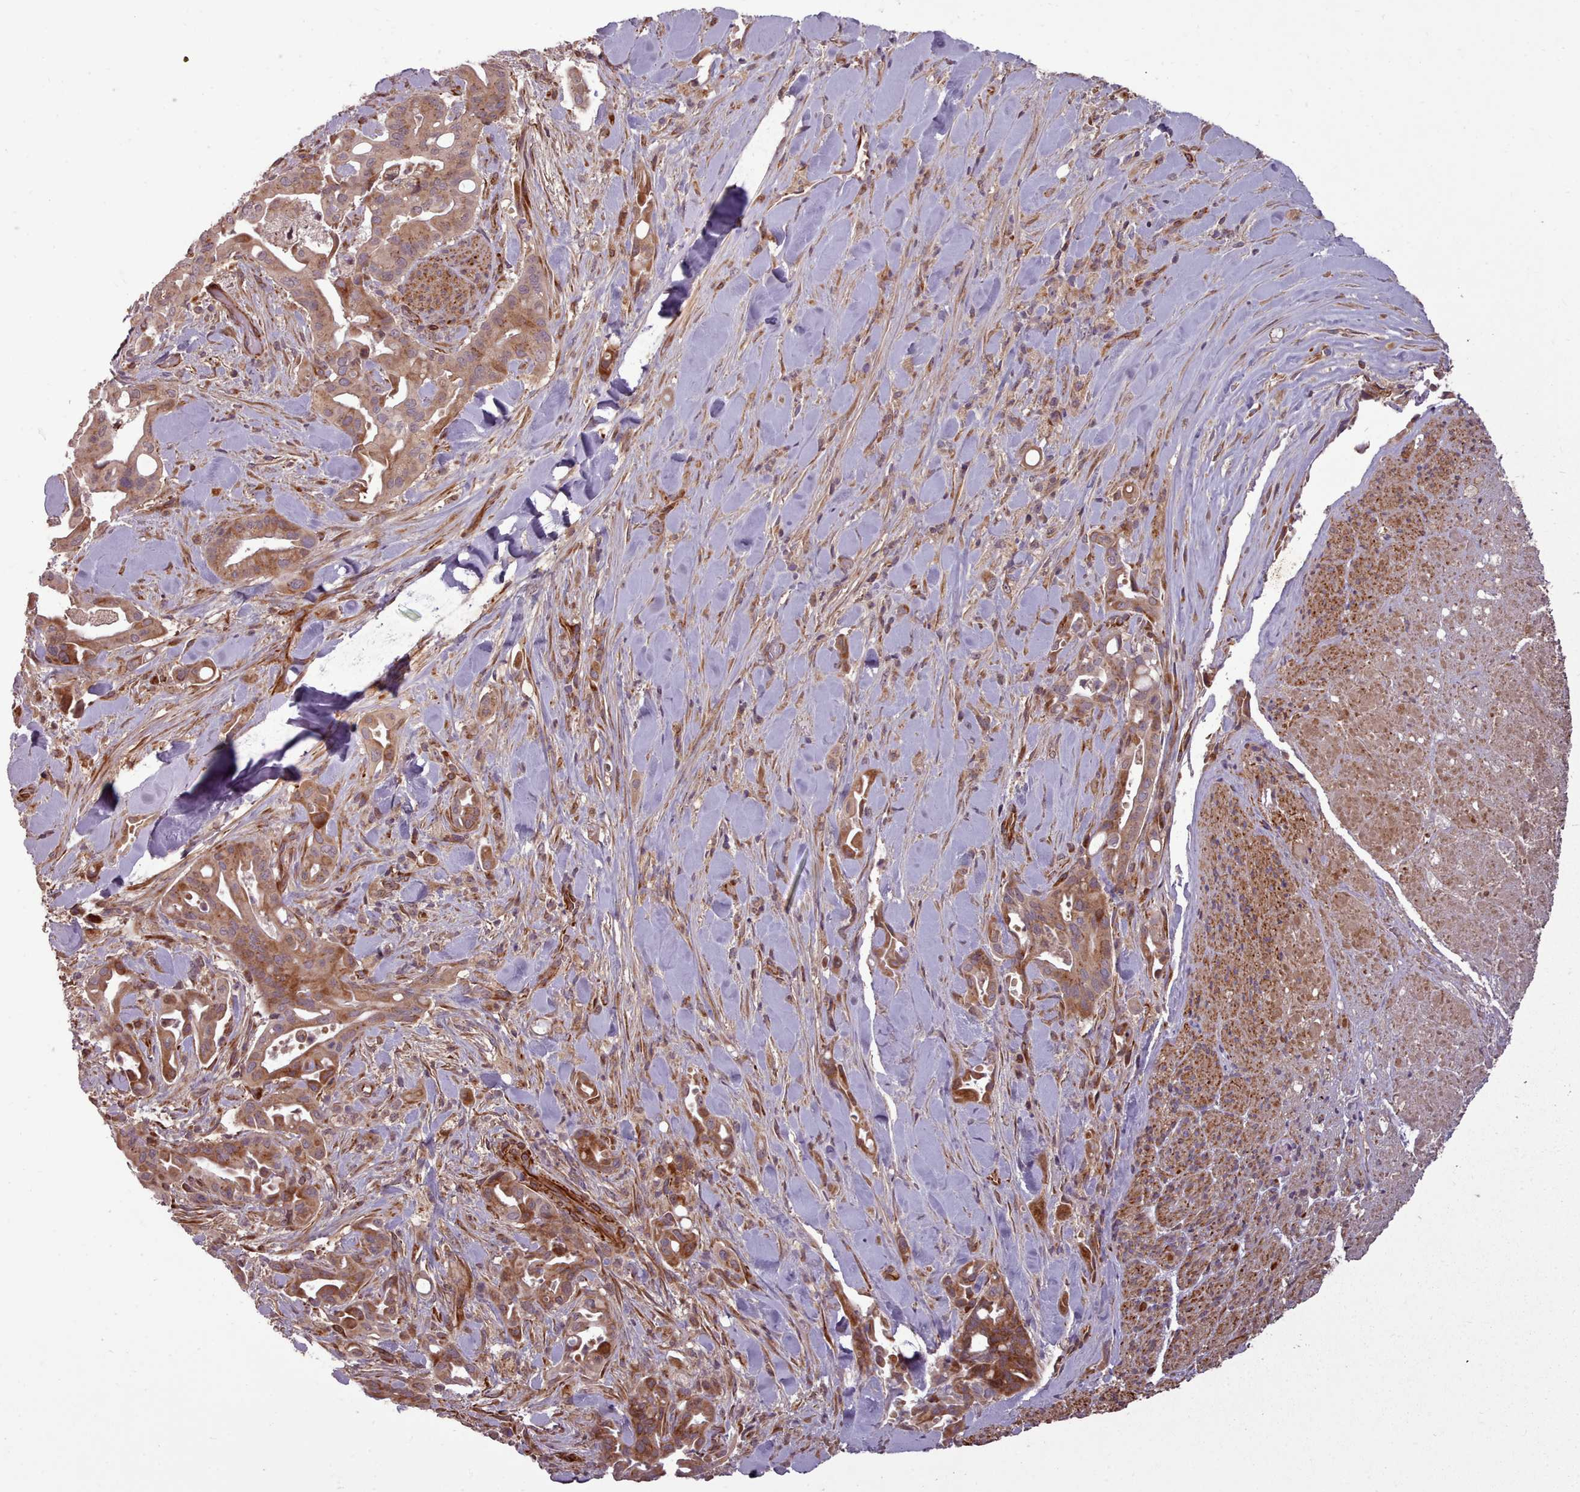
{"staining": {"intensity": "moderate", "quantity": ">75%", "location": "cytoplasmic/membranous"}, "tissue": "liver cancer", "cell_type": "Tumor cells", "image_type": "cancer", "snomed": [{"axis": "morphology", "description": "Cholangiocarcinoma"}, {"axis": "topography", "description": "Liver"}], "caption": "Protein expression analysis of human liver cancer (cholangiocarcinoma) reveals moderate cytoplasmic/membranous staining in about >75% of tumor cells.", "gene": "GBGT1", "patient": {"sex": "female", "age": 68}}